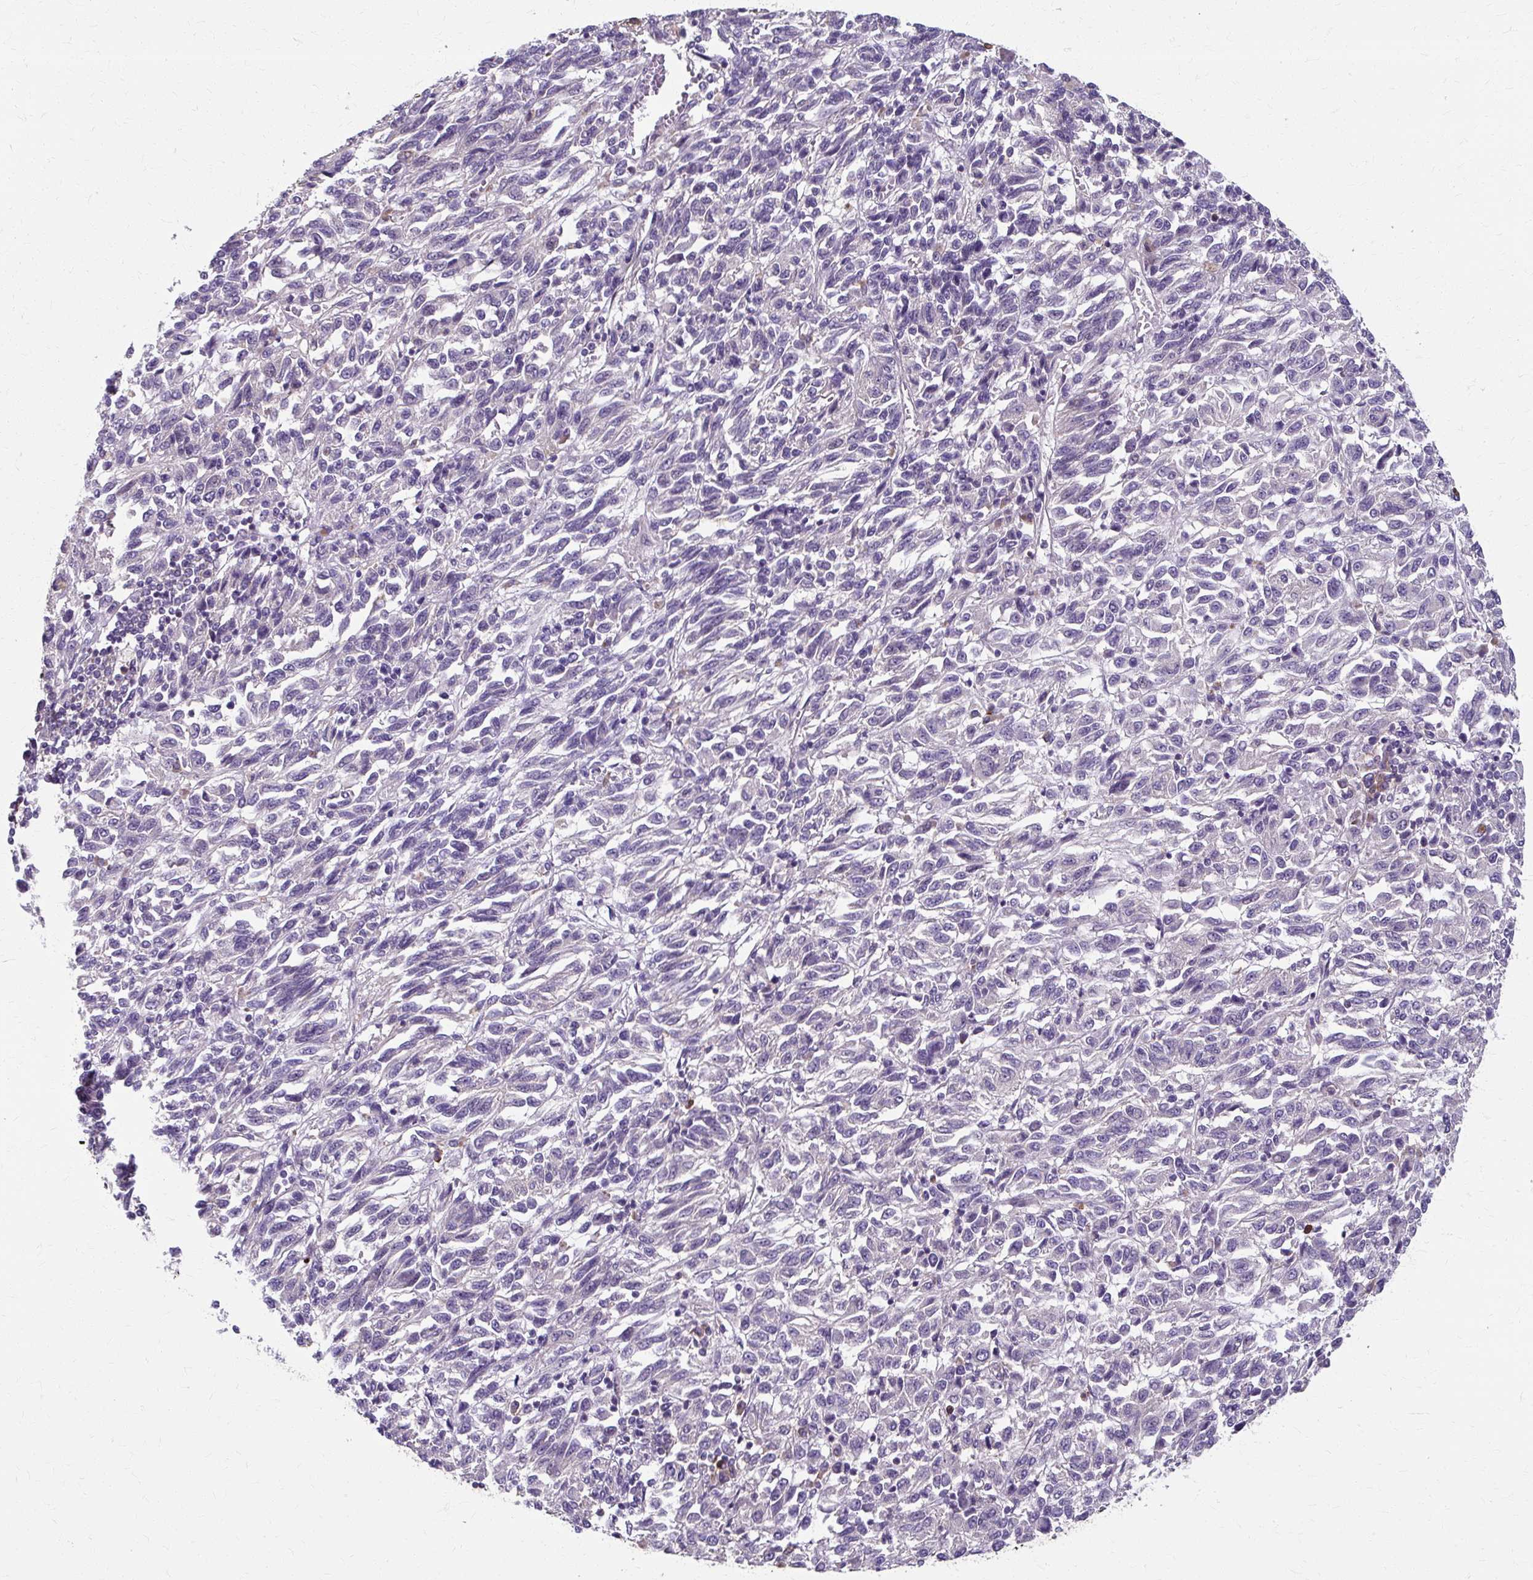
{"staining": {"intensity": "negative", "quantity": "none", "location": "none"}, "tissue": "melanoma", "cell_type": "Tumor cells", "image_type": "cancer", "snomed": [{"axis": "morphology", "description": "Malignant melanoma, Metastatic site"}, {"axis": "topography", "description": "Lung"}], "caption": "Tumor cells are negative for brown protein staining in melanoma.", "gene": "ZNF555", "patient": {"sex": "male", "age": 64}}